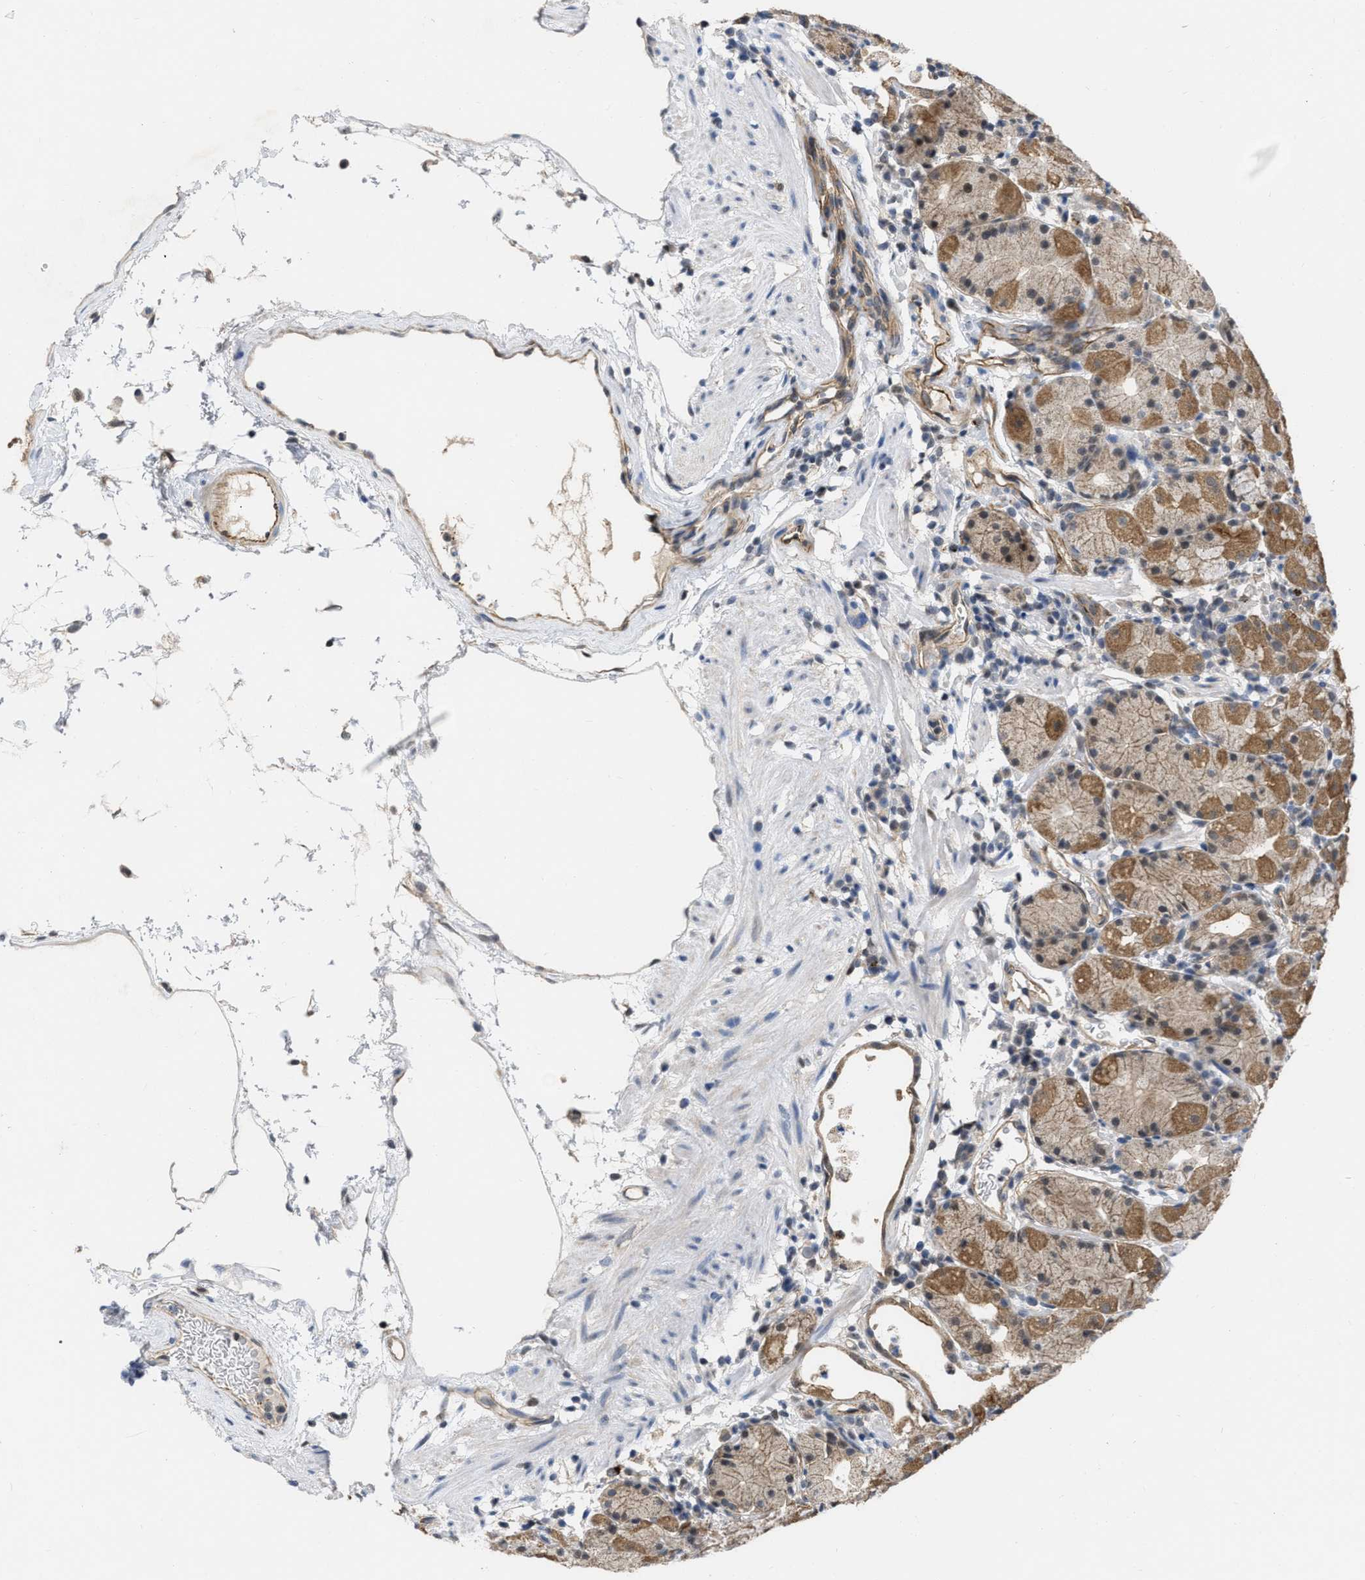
{"staining": {"intensity": "strong", "quantity": "25%-75%", "location": "cytoplasmic/membranous,nuclear"}, "tissue": "stomach", "cell_type": "Glandular cells", "image_type": "normal", "snomed": [{"axis": "morphology", "description": "Normal tissue, NOS"}, {"axis": "topography", "description": "Stomach"}, {"axis": "topography", "description": "Stomach, lower"}], "caption": "Immunohistochemical staining of normal stomach exhibits 25%-75% levels of strong cytoplasmic/membranous,nuclear protein positivity in approximately 25%-75% of glandular cells.", "gene": "NAPEPLD", "patient": {"sex": "female", "age": 75}}